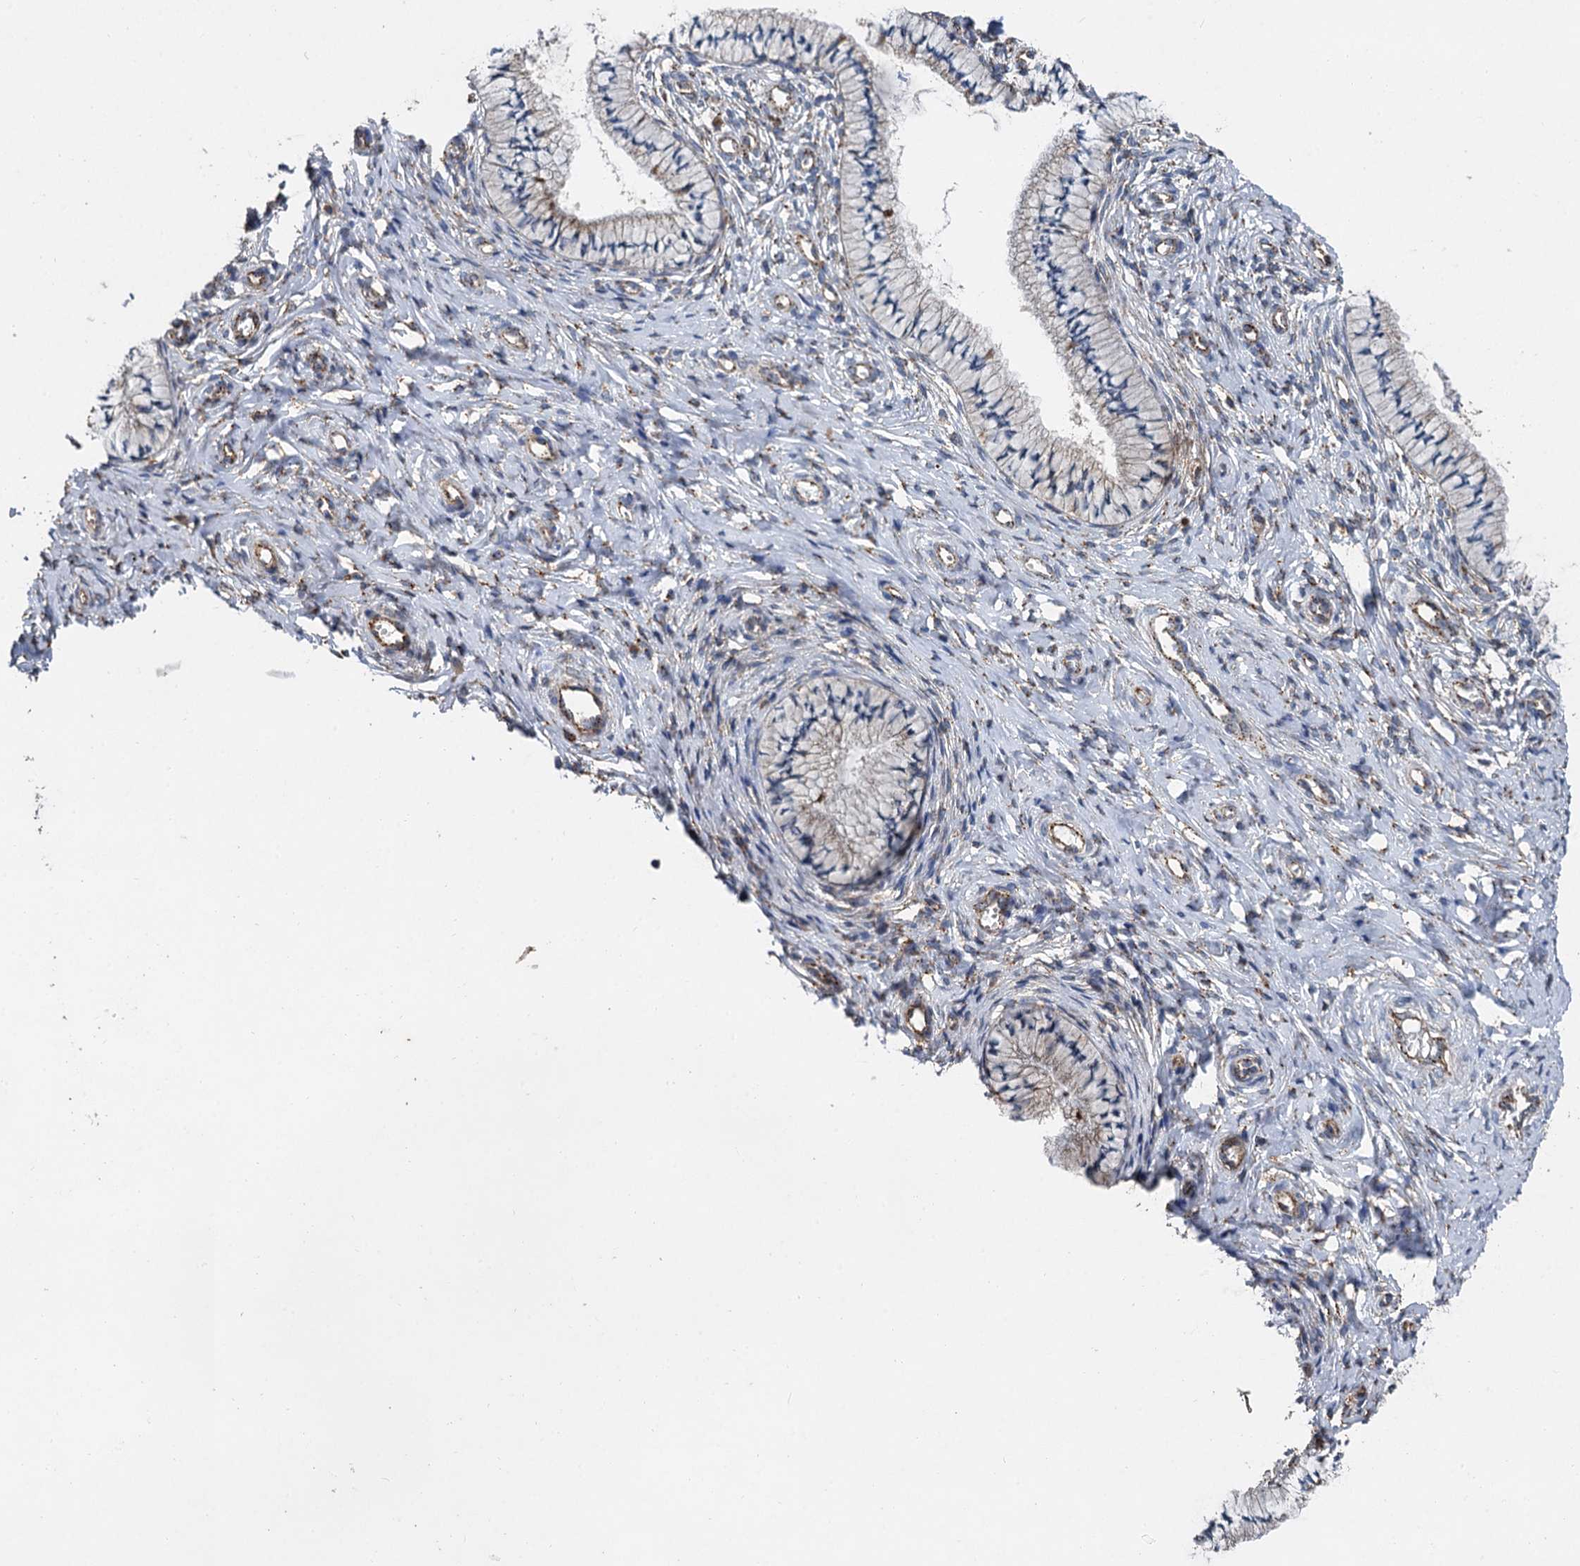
{"staining": {"intensity": "strong", "quantity": "<25%", "location": "cytoplasmic/membranous"}, "tissue": "cervix", "cell_type": "Glandular cells", "image_type": "normal", "snomed": [{"axis": "morphology", "description": "Normal tissue, NOS"}, {"axis": "topography", "description": "Cervix"}], "caption": "Immunohistochemistry (DAB) staining of benign cervix demonstrates strong cytoplasmic/membranous protein expression in approximately <25% of glandular cells. (DAB = brown stain, brightfield microscopy at high magnification).", "gene": "GBA1", "patient": {"sex": "female", "age": 36}}